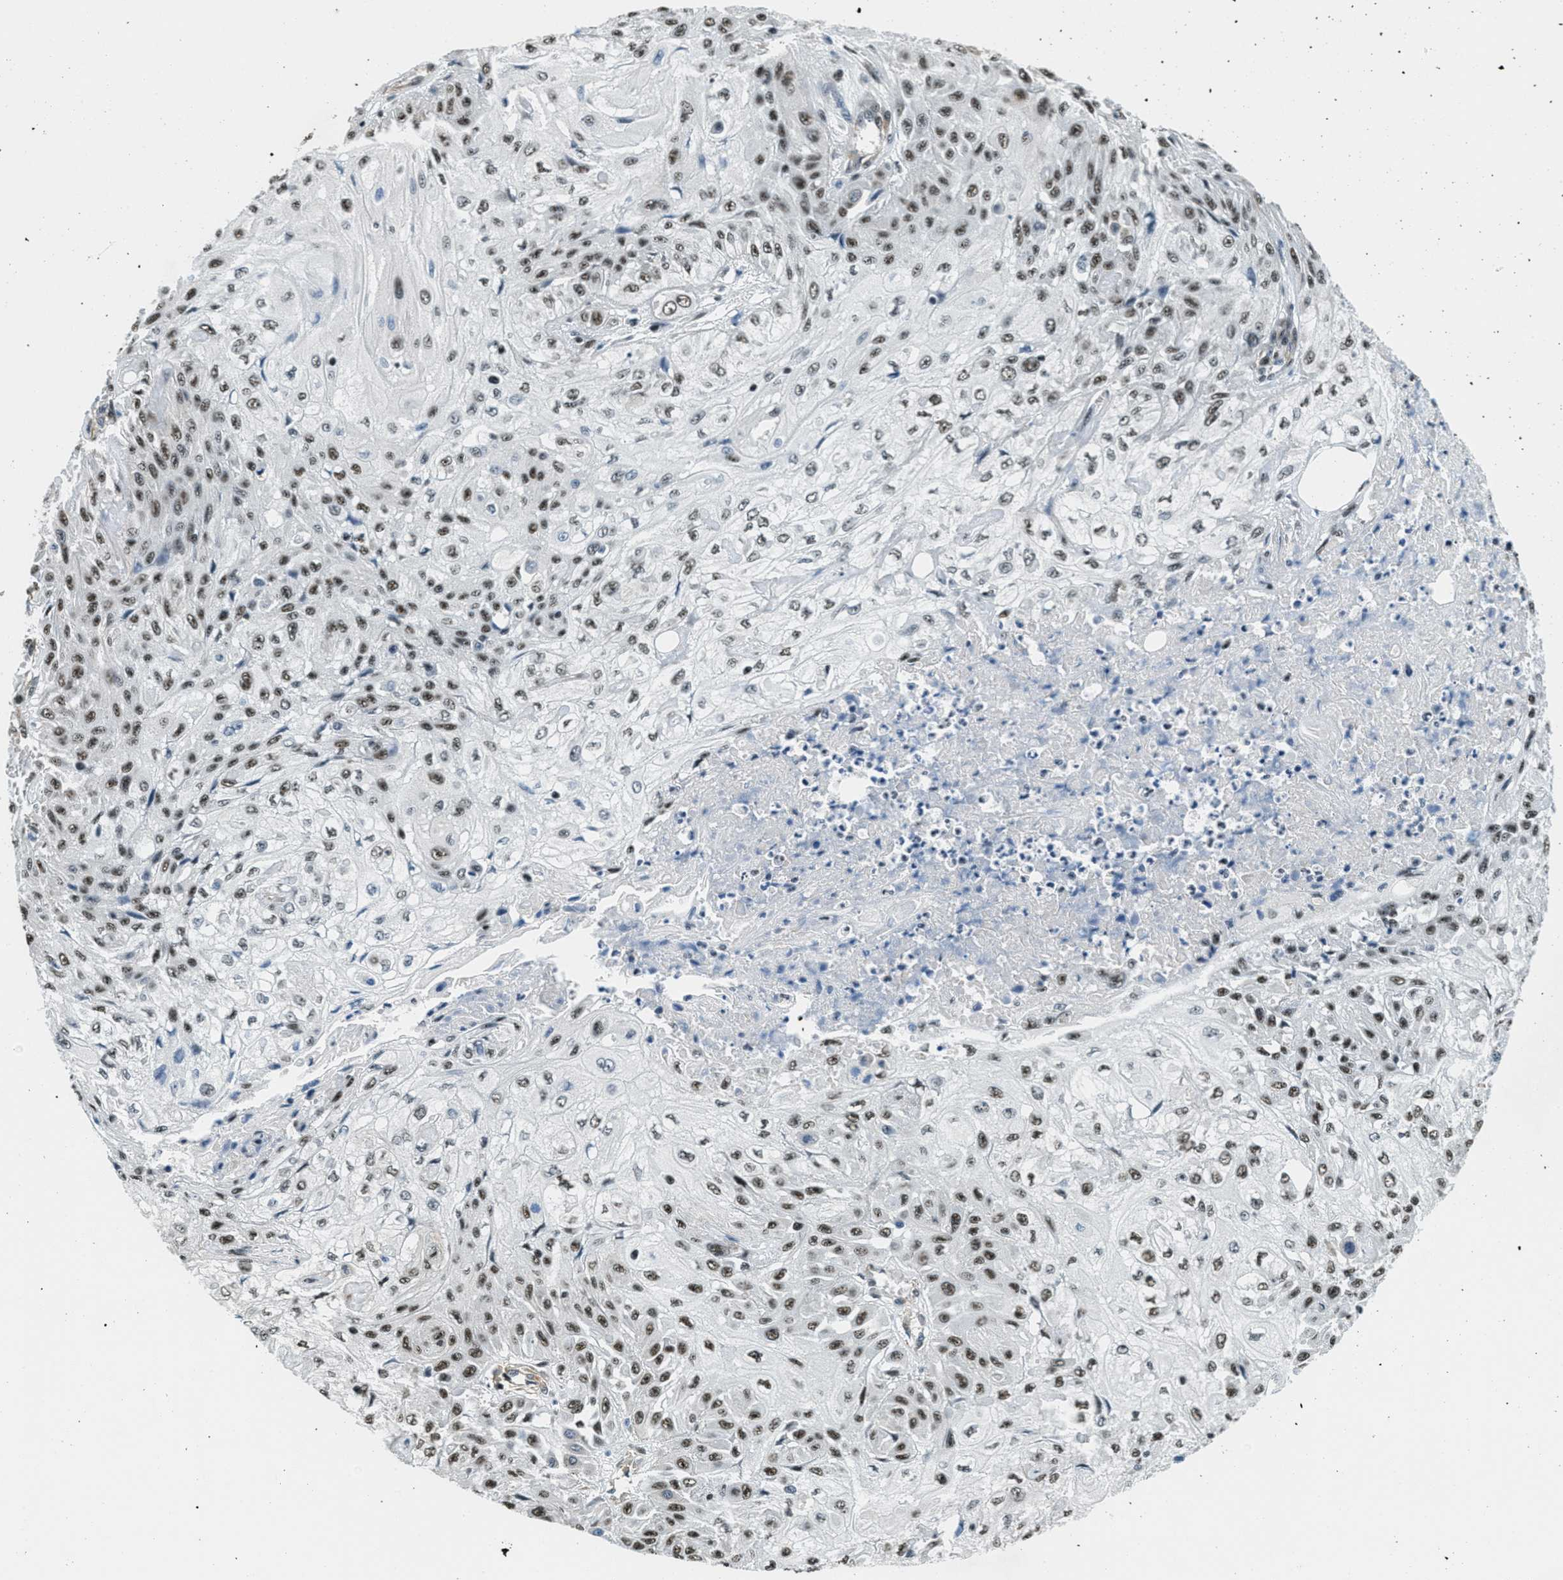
{"staining": {"intensity": "moderate", "quantity": ">75%", "location": "nuclear"}, "tissue": "skin cancer", "cell_type": "Tumor cells", "image_type": "cancer", "snomed": [{"axis": "morphology", "description": "Squamous cell carcinoma, NOS"}, {"axis": "morphology", "description": "Squamous cell carcinoma, metastatic, NOS"}, {"axis": "topography", "description": "Skin"}, {"axis": "topography", "description": "Lymph node"}], "caption": "The micrograph demonstrates staining of skin cancer, revealing moderate nuclear protein expression (brown color) within tumor cells.", "gene": "CFAP36", "patient": {"sex": "male", "age": 75}}